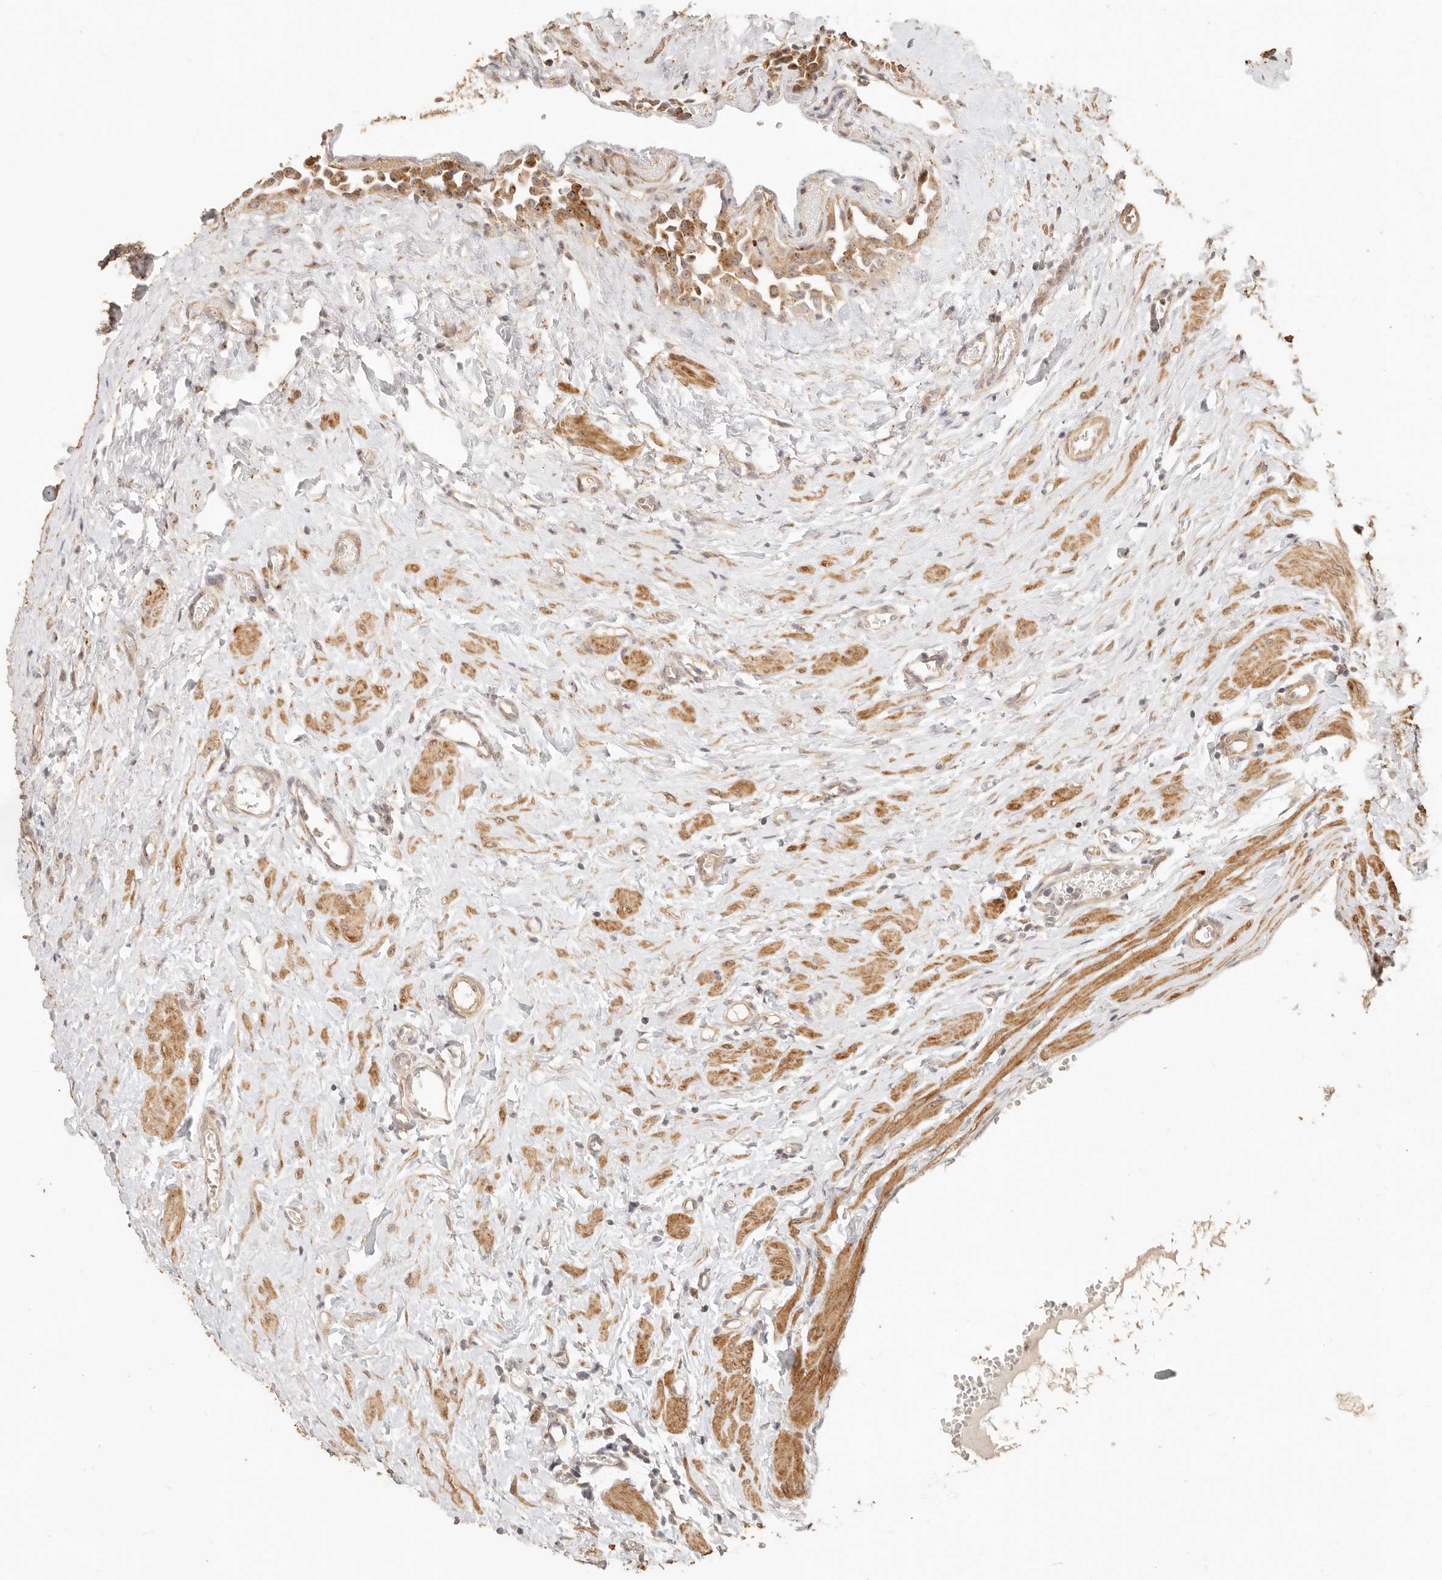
{"staining": {"intensity": "weak", "quantity": "25%-75%", "location": "cytoplasmic/membranous"}, "tissue": "ovary", "cell_type": "Follicle cells", "image_type": "normal", "snomed": [{"axis": "morphology", "description": "Normal tissue, NOS"}, {"axis": "morphology", "description": "Cyst, NOS"}, {"axis": "topography", "description": "Ovary"}], "caption": "Immunohistochemistry staining of normal ovary, which exhibits low levels of weak cytoplasmic/membranous positivity in about 25%-75% of follicle cells indicating weak cytoplasmic/membranous protein expression. The staining was performed using DAB (brown) for protein detection and nuclei were counterstained in hematoxylin (blue).", "gene": "PTPN22", "patient": {"sex": "female", "age": 33}}